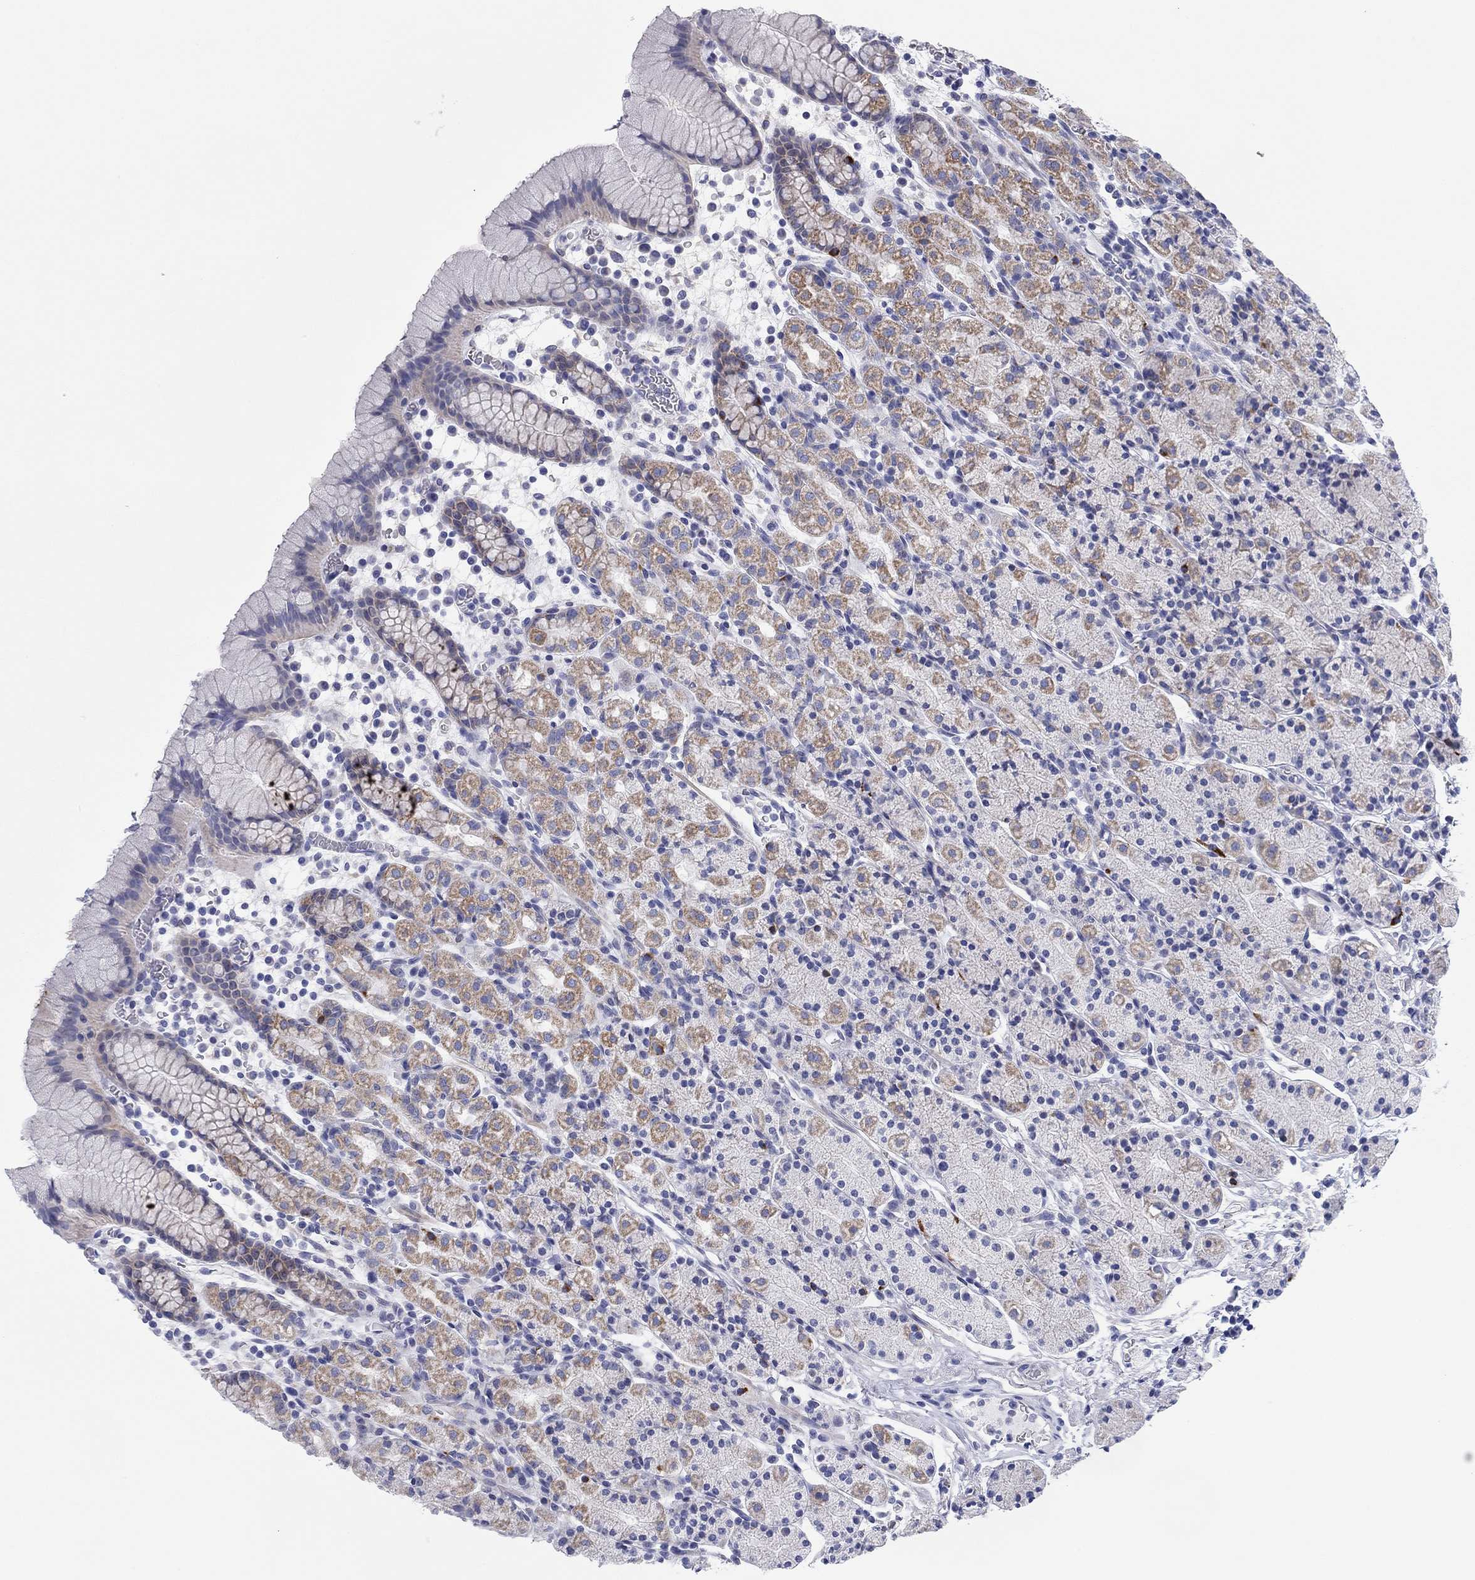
{"staining": {"intensity": "moderate", "quantity": "25%-75%", "location": "cytoplasmic/membranous"}, "tissue": "stomach", "cell_type": "Glandular cells", "image_type": "normal", "snomed": [{"axis": "morphology", "description": "Normal tissue, NOS"}, {"axis": "topography", "description": "Stomach, upper"}, {"axis": "topography", "description": "Stomach"}], "caption": "Immunohistochemical staining of unremarkable human stomach demonstrates medium levels of moderate cytoplasmic/membranous staining in about 25%-75% of glandular cells.", "gene": "CHI3L2", "patient": {"sex": "male", "age": 62}}